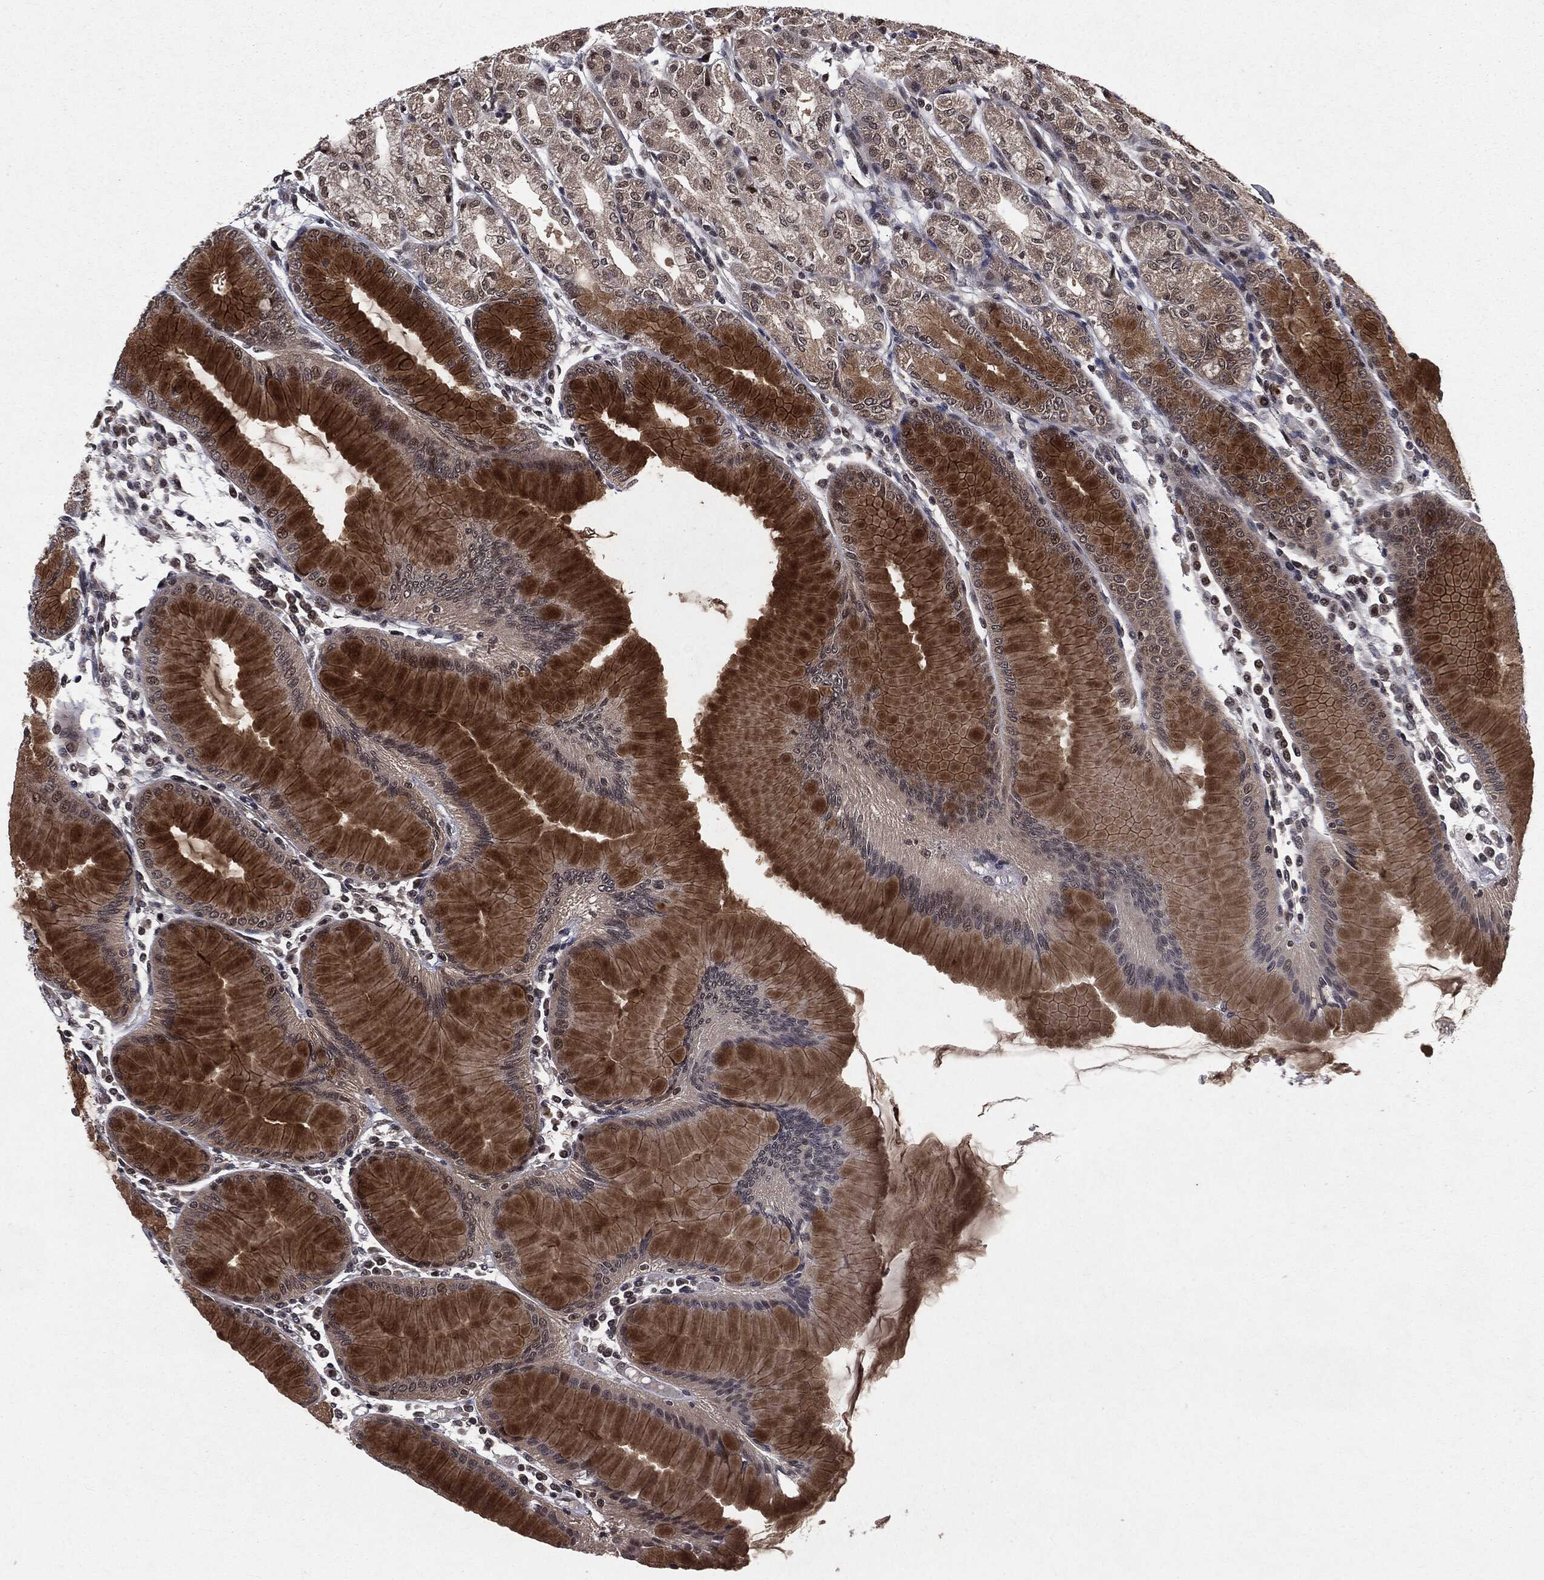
{"staining": {"intensity": "strong", "quantity": "25%-75%", "location": "cytoplasmic/membranous,nuclear"}, "tissue": "stomach", "cell_type": "Glandular cells", "image_type": "normal", "snomed": [{"axis": "morphology", "description": "Normal tissue, NOS"}, {"axis": "topography", "description": "Stomach"}], "caption": "A micrograph showing strong cytoplasmic/membranous,nuclear staining in about 25%-75% of glandular cells in unremarkable stomach, as visualized by brown immunohistochemical staining.", "gene": "STAU2", "patient": {"sex": "female", "age": 57}}